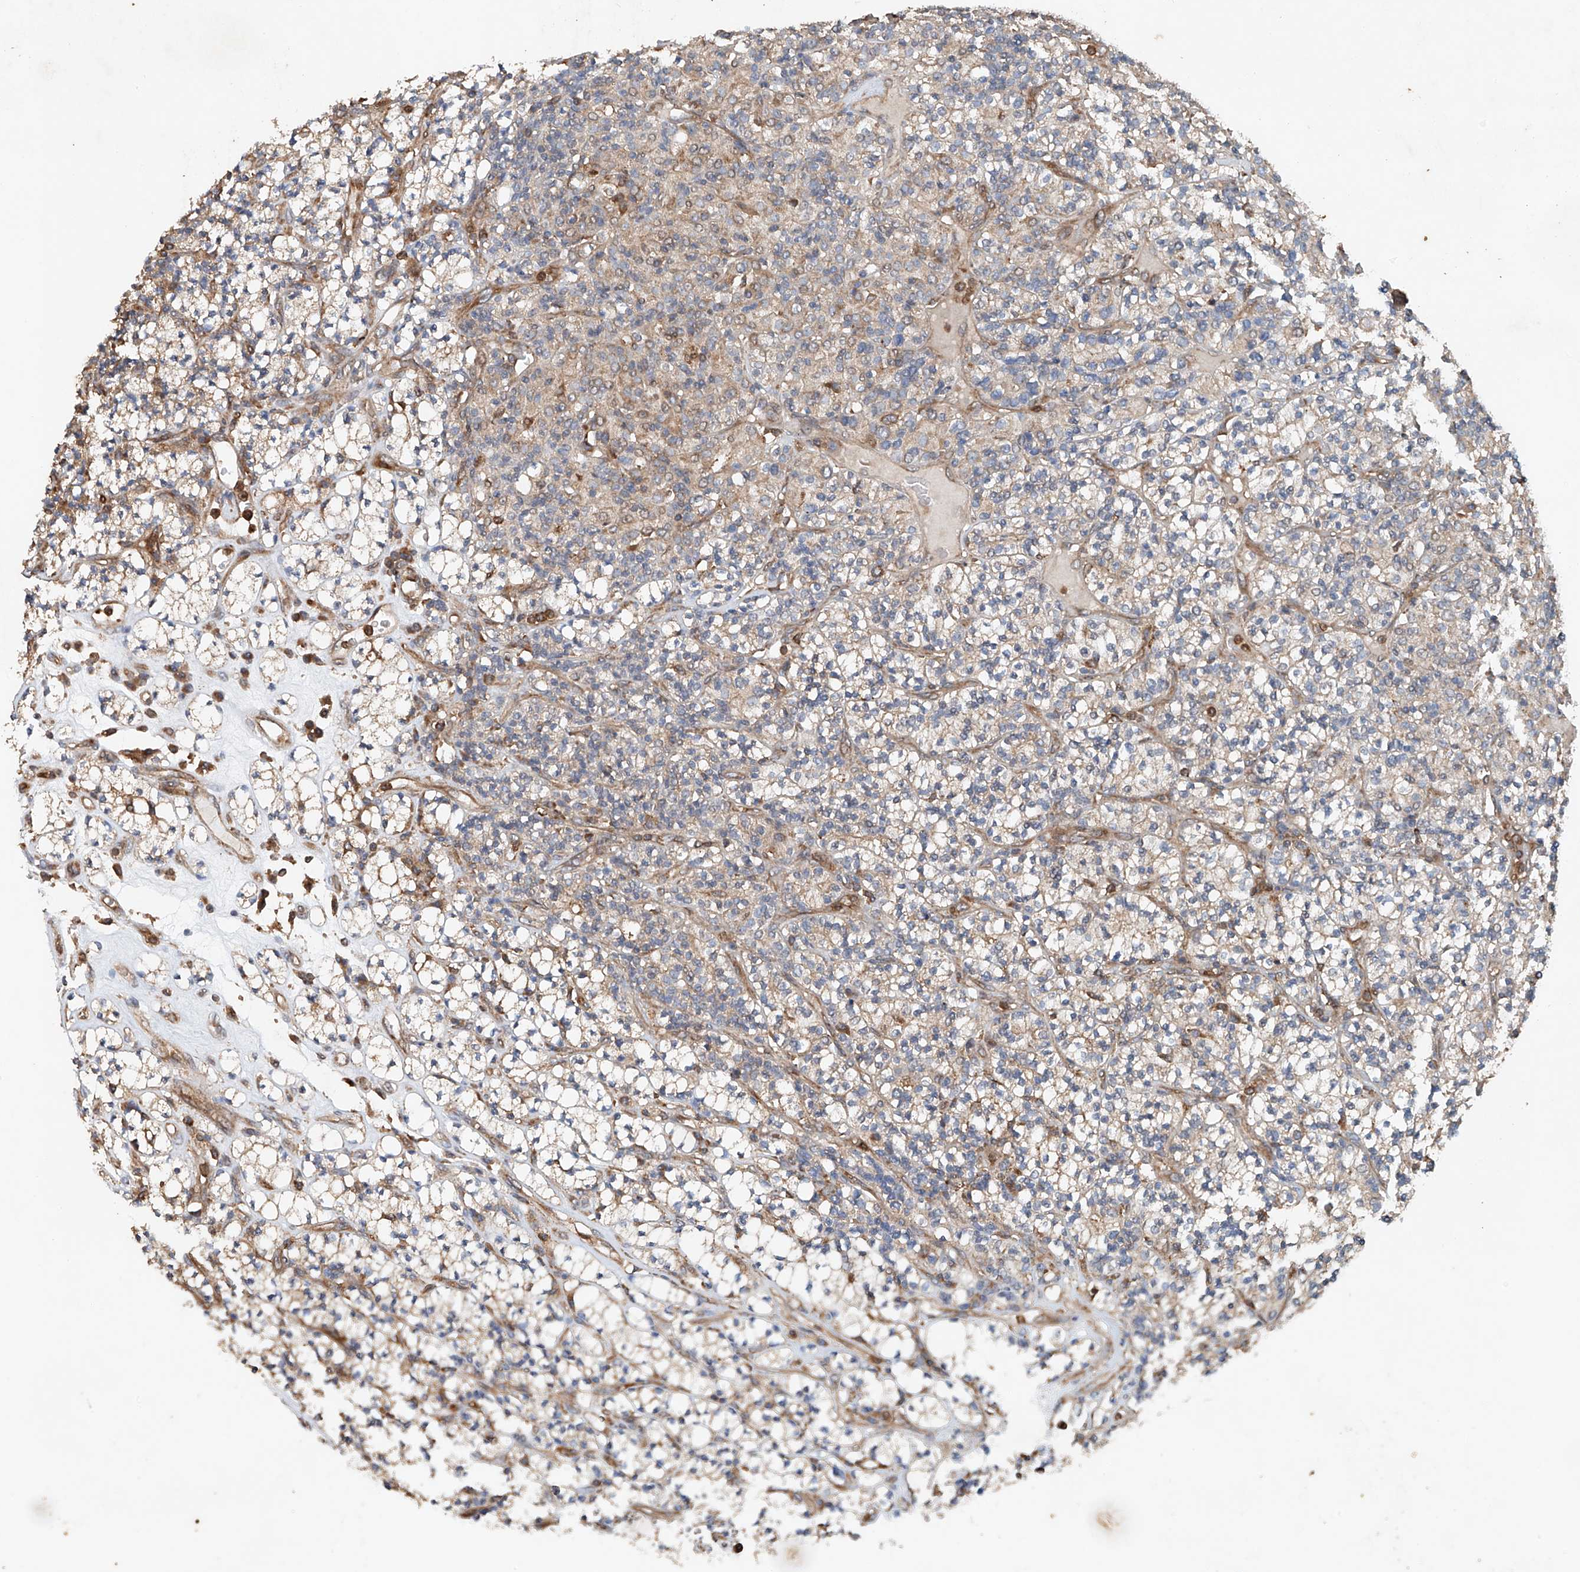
{"staining": {"intensity": "weak", "quantity": "25%-75%", "location": "cytoplasmic/membranous"}, "tissue": "renal cancer", "cell_type": "Tumor cells", "image_type": "cancer", "snomed": [{"axis": "morphology", "description": "Adenocarcinoma, NOS"}, {"axis": "topography", "description": "Kidney"}], "caption": "This micrograph demonstrates renal cancer stained with IHC to label a protein in brown. The cytoplasmic/membranous of tumor cells show weak positivity for the protein. Nuclei are counter-stained blue.", "gene": "CEP85L", "patient": {"sex": "male", "age": 77}}